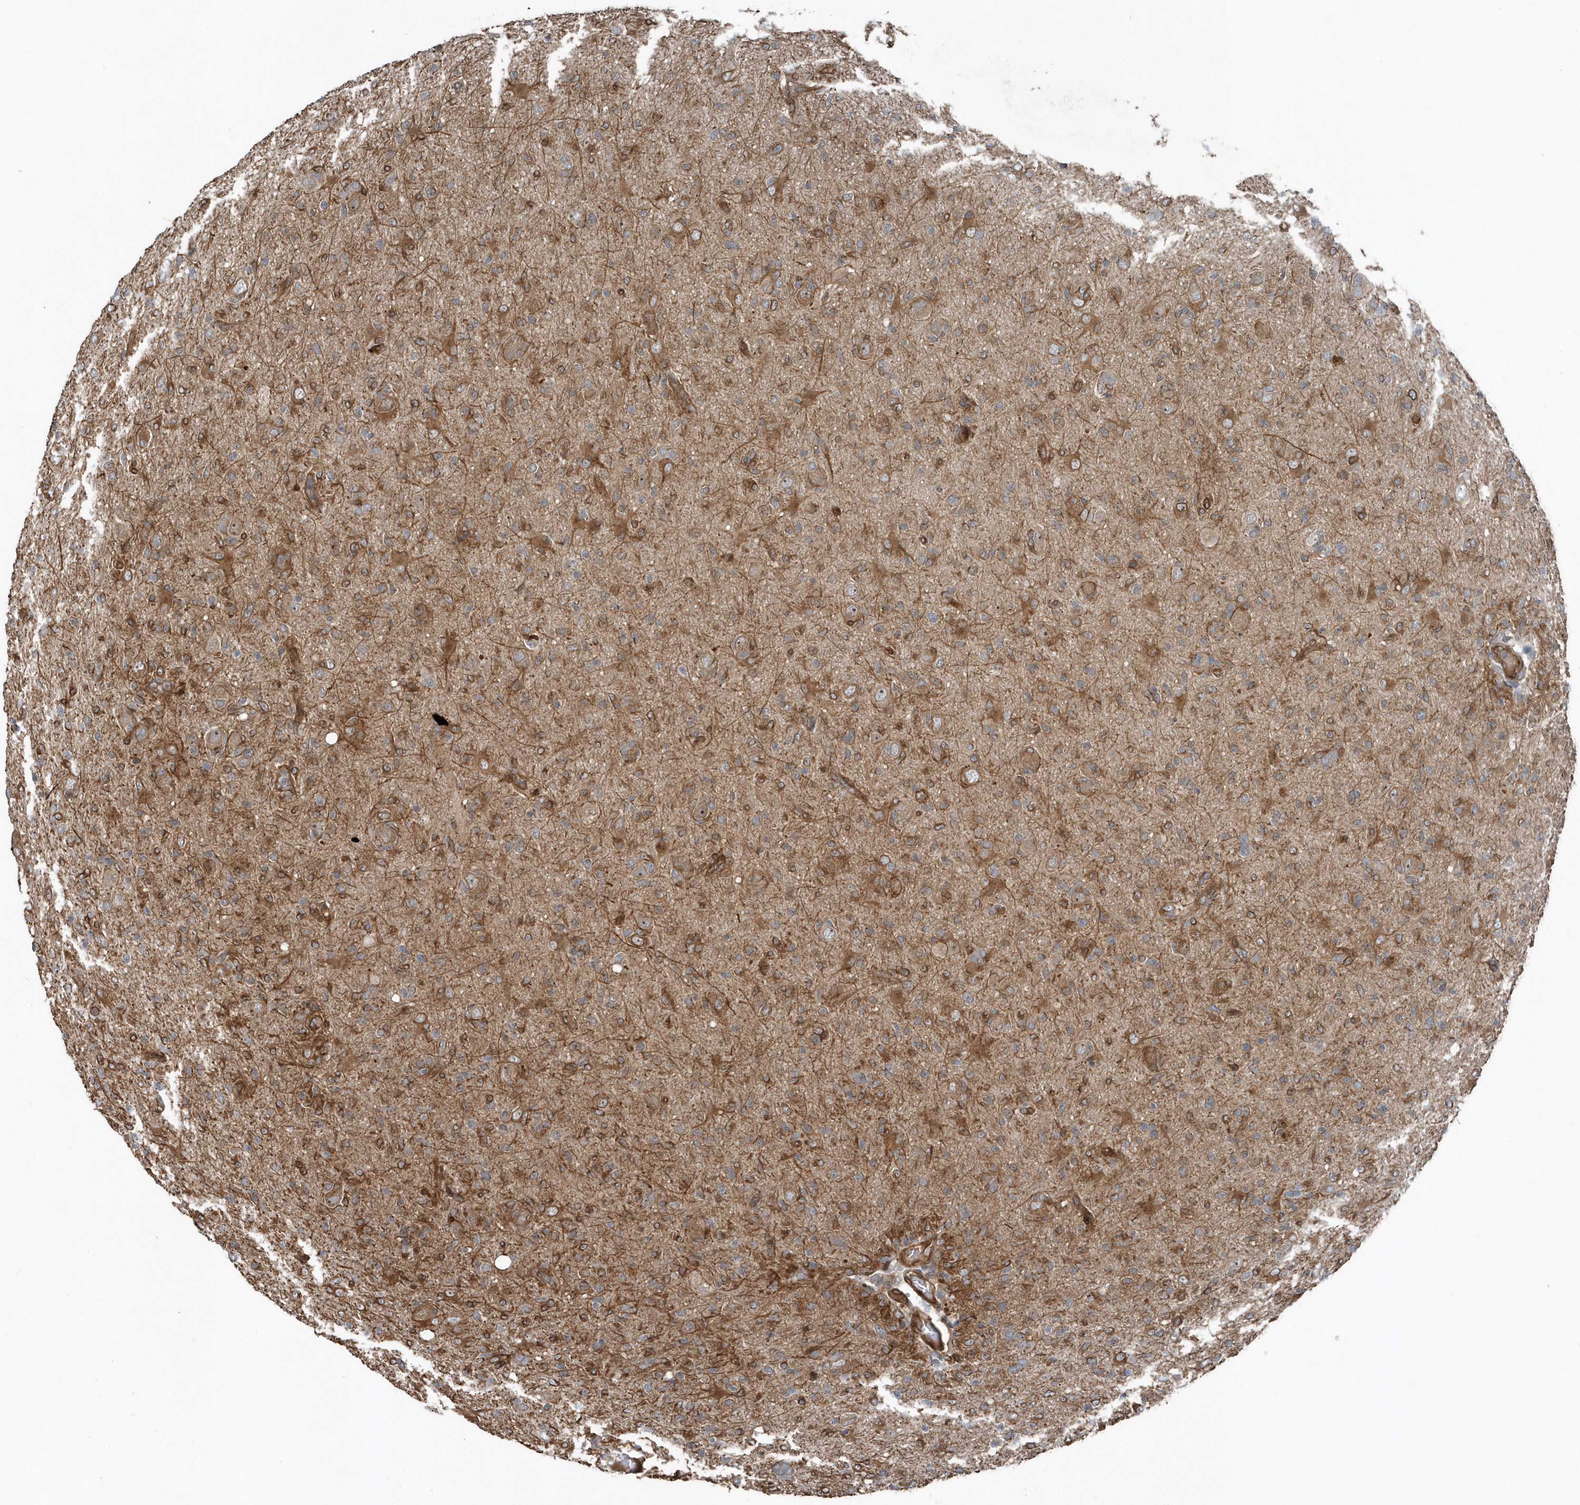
{"staining": {"intensity": "moderate", "quantity": "25%-75%", "location": "cytoplasmic/membranous"}, "tissue": "glioma", "cell_type": "Tumor cells", "image_type": "cancer", "snomed": [{"axis": "morphology", "description": "Glioma, malignant, High grade"}, {"axis": "topography", "description": "Brain"}], "caption": "The histopathology image shows immunohistochemical staining of glioma. There is moderate cytoplasmic/membranous positivity is appreciated in about 25%-75% of tumor cells. The staining was performed using DAB to visualize the protein expression in brown, while the nuclei were stained in blue with hematoxylin (Magnification: 20x).", "gene": "MCC", "patient": {"sex": "female", "age": 57}}